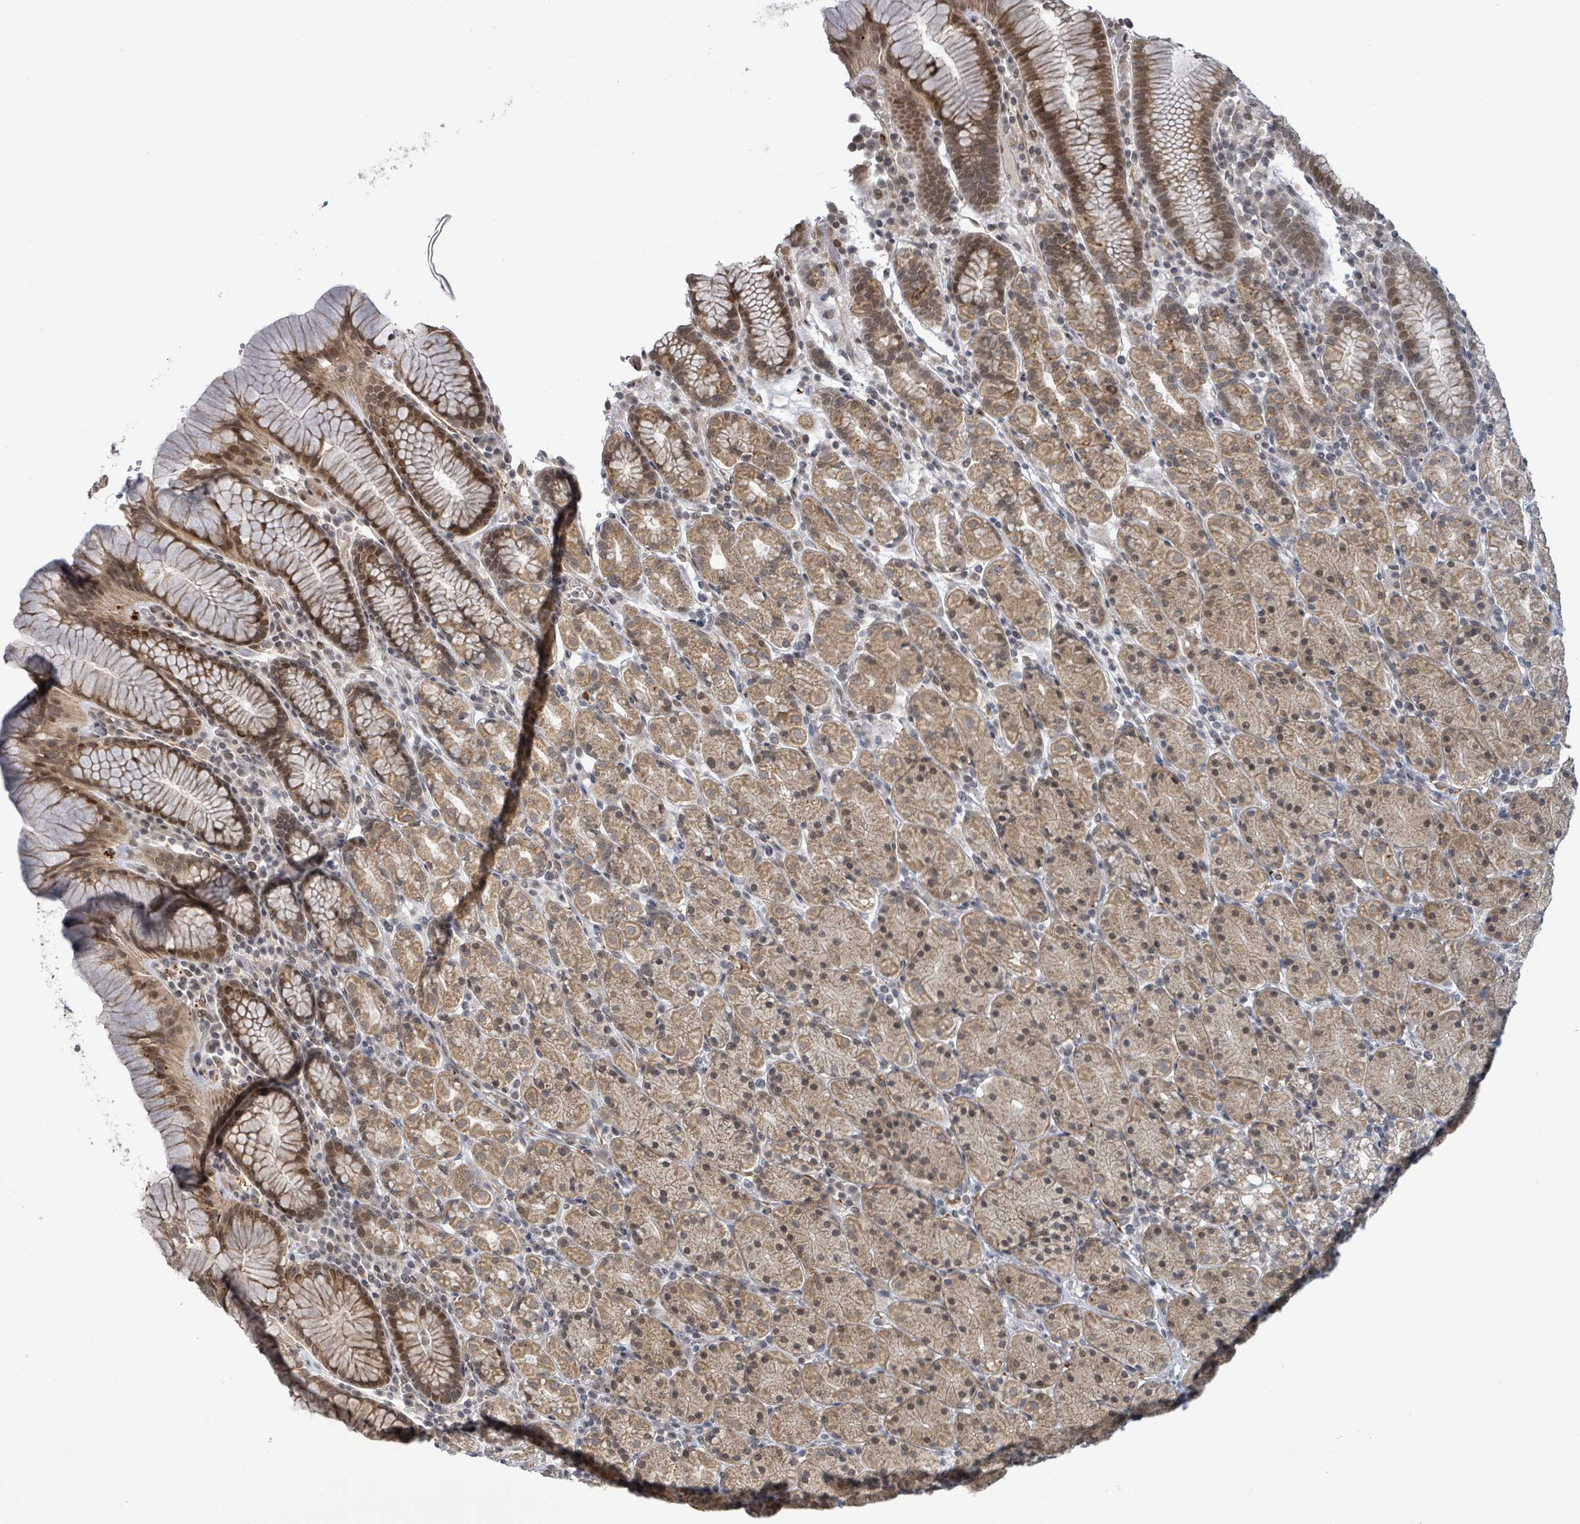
{"staining": {"intensity": "moderate", "quantity": ">75%", "location": "cytoplasmic/membranous,nuclear"}, "tissue": "stomach", "cell_type": "Glandular cells", "image_type": "normal", "snomed": [{"axis": "morphology", "description": "Normal tissue, NOS"}, {"axis": "topography", "description": "Stomach, upper"}, {"axis": "topography", "description": "Stomach"}], "caption": "Immunohistochemistry (IHC) histopathology image of unremarkable stomach stained for a protein (brown), which shows medium levels of moderate cytoplasmic/membranous,nuclear staining in about >75% of glandular cells.", "gene": "SBF2", "patient": {"sex": "male", "age": 62}}